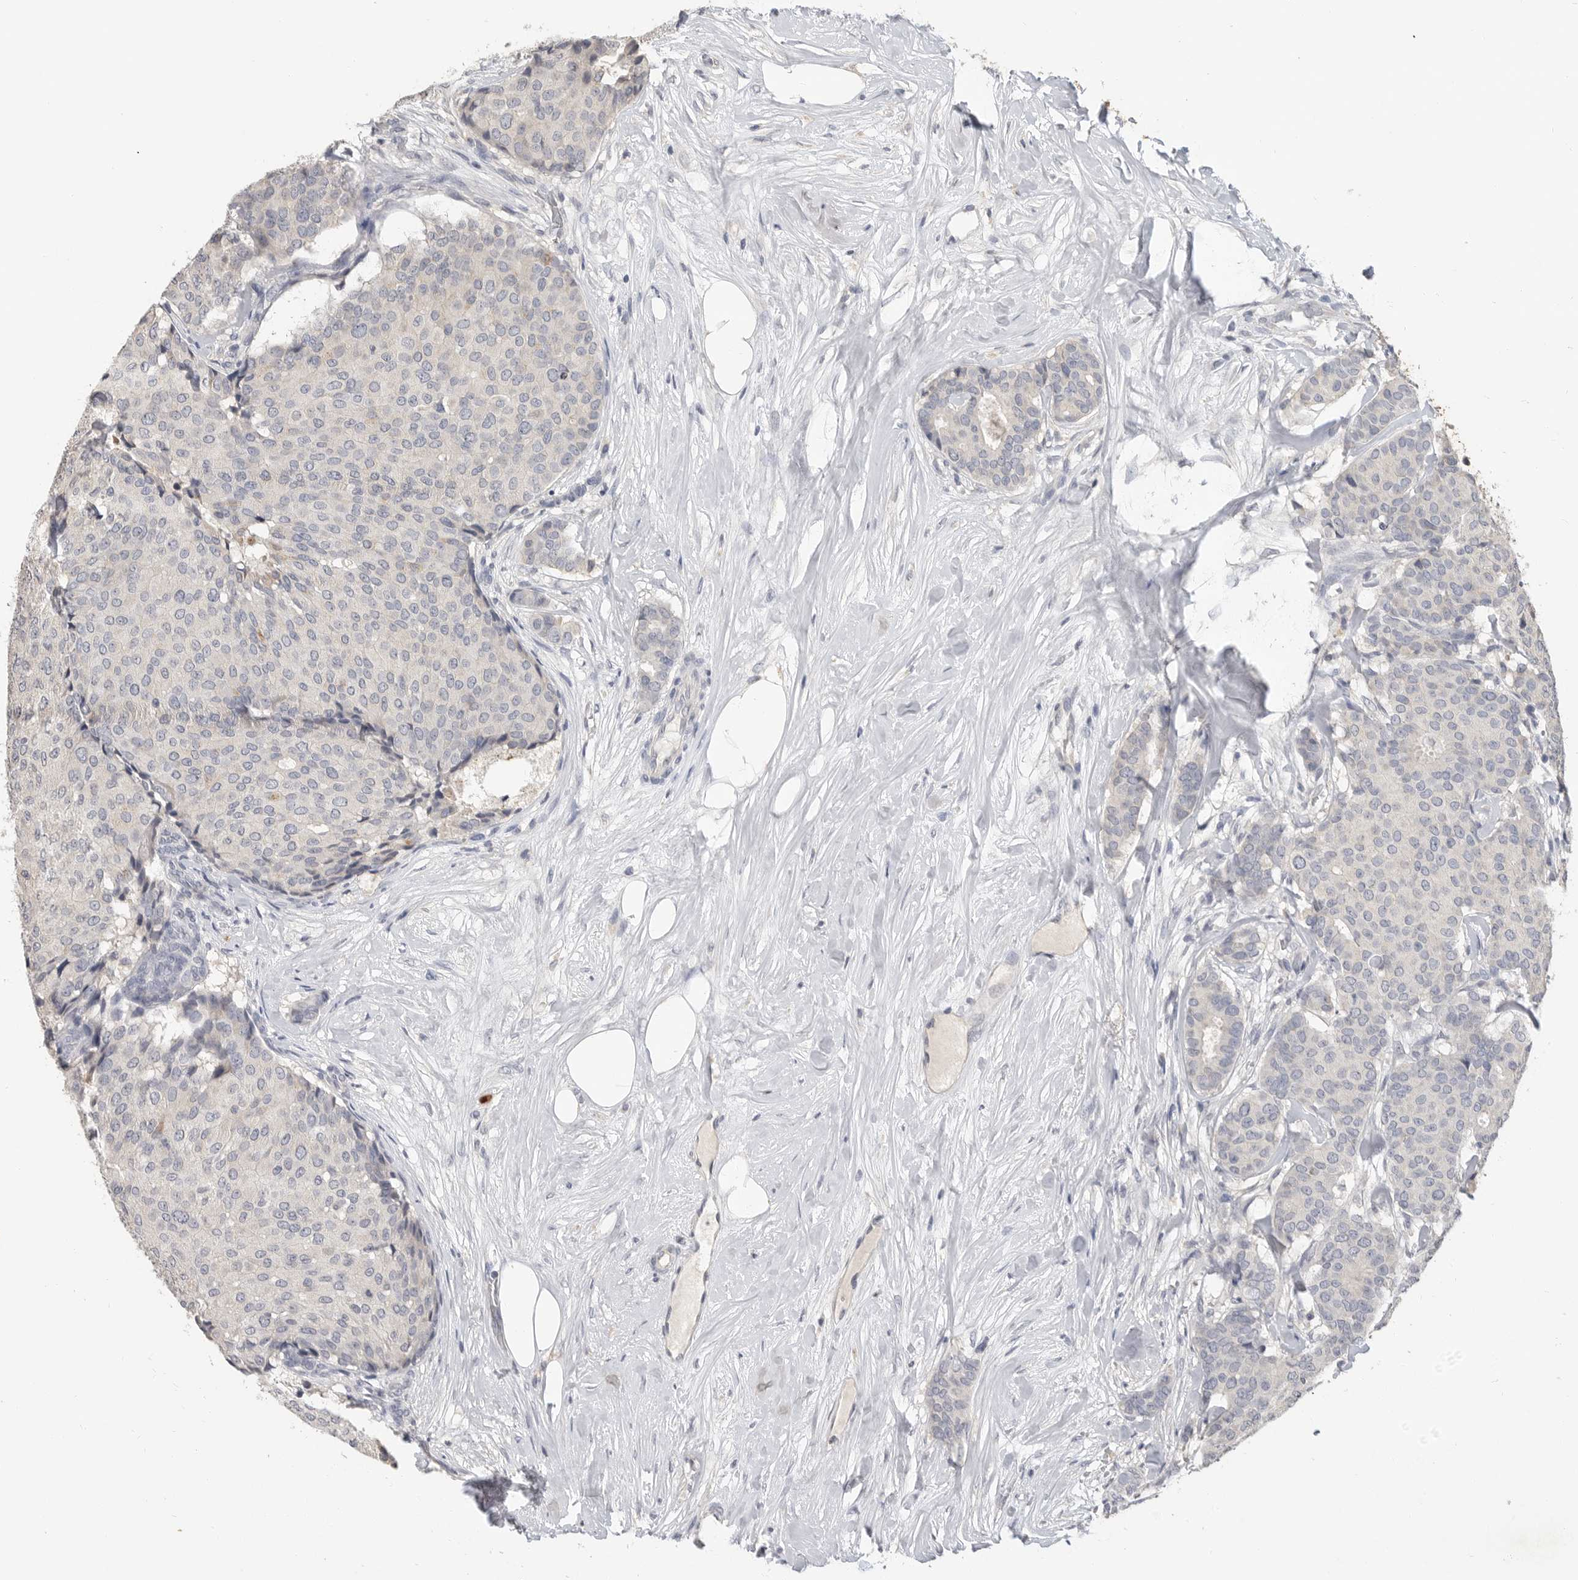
{"staining": {"intensity": "negative", "quantity": "none", "location": "none"}, "tissue": "breast cancer", "cell_type": "Tumor cells", "image_type": "cancer", "snomed": [{"axis": "morphology", "description": "Duct carcinoma"}, {"axis": "topography", "description": "Breast"}], "caption": "High magnification brightfield microscopy of breast cancer (infiltrating ductal carcinoma) stained with DAB (brown) and counterstained with hematoxylin (blue): tumor cells show no significant positivity.", "gene": "LTBR", "patient": {"sex": "female", "age": 75}}